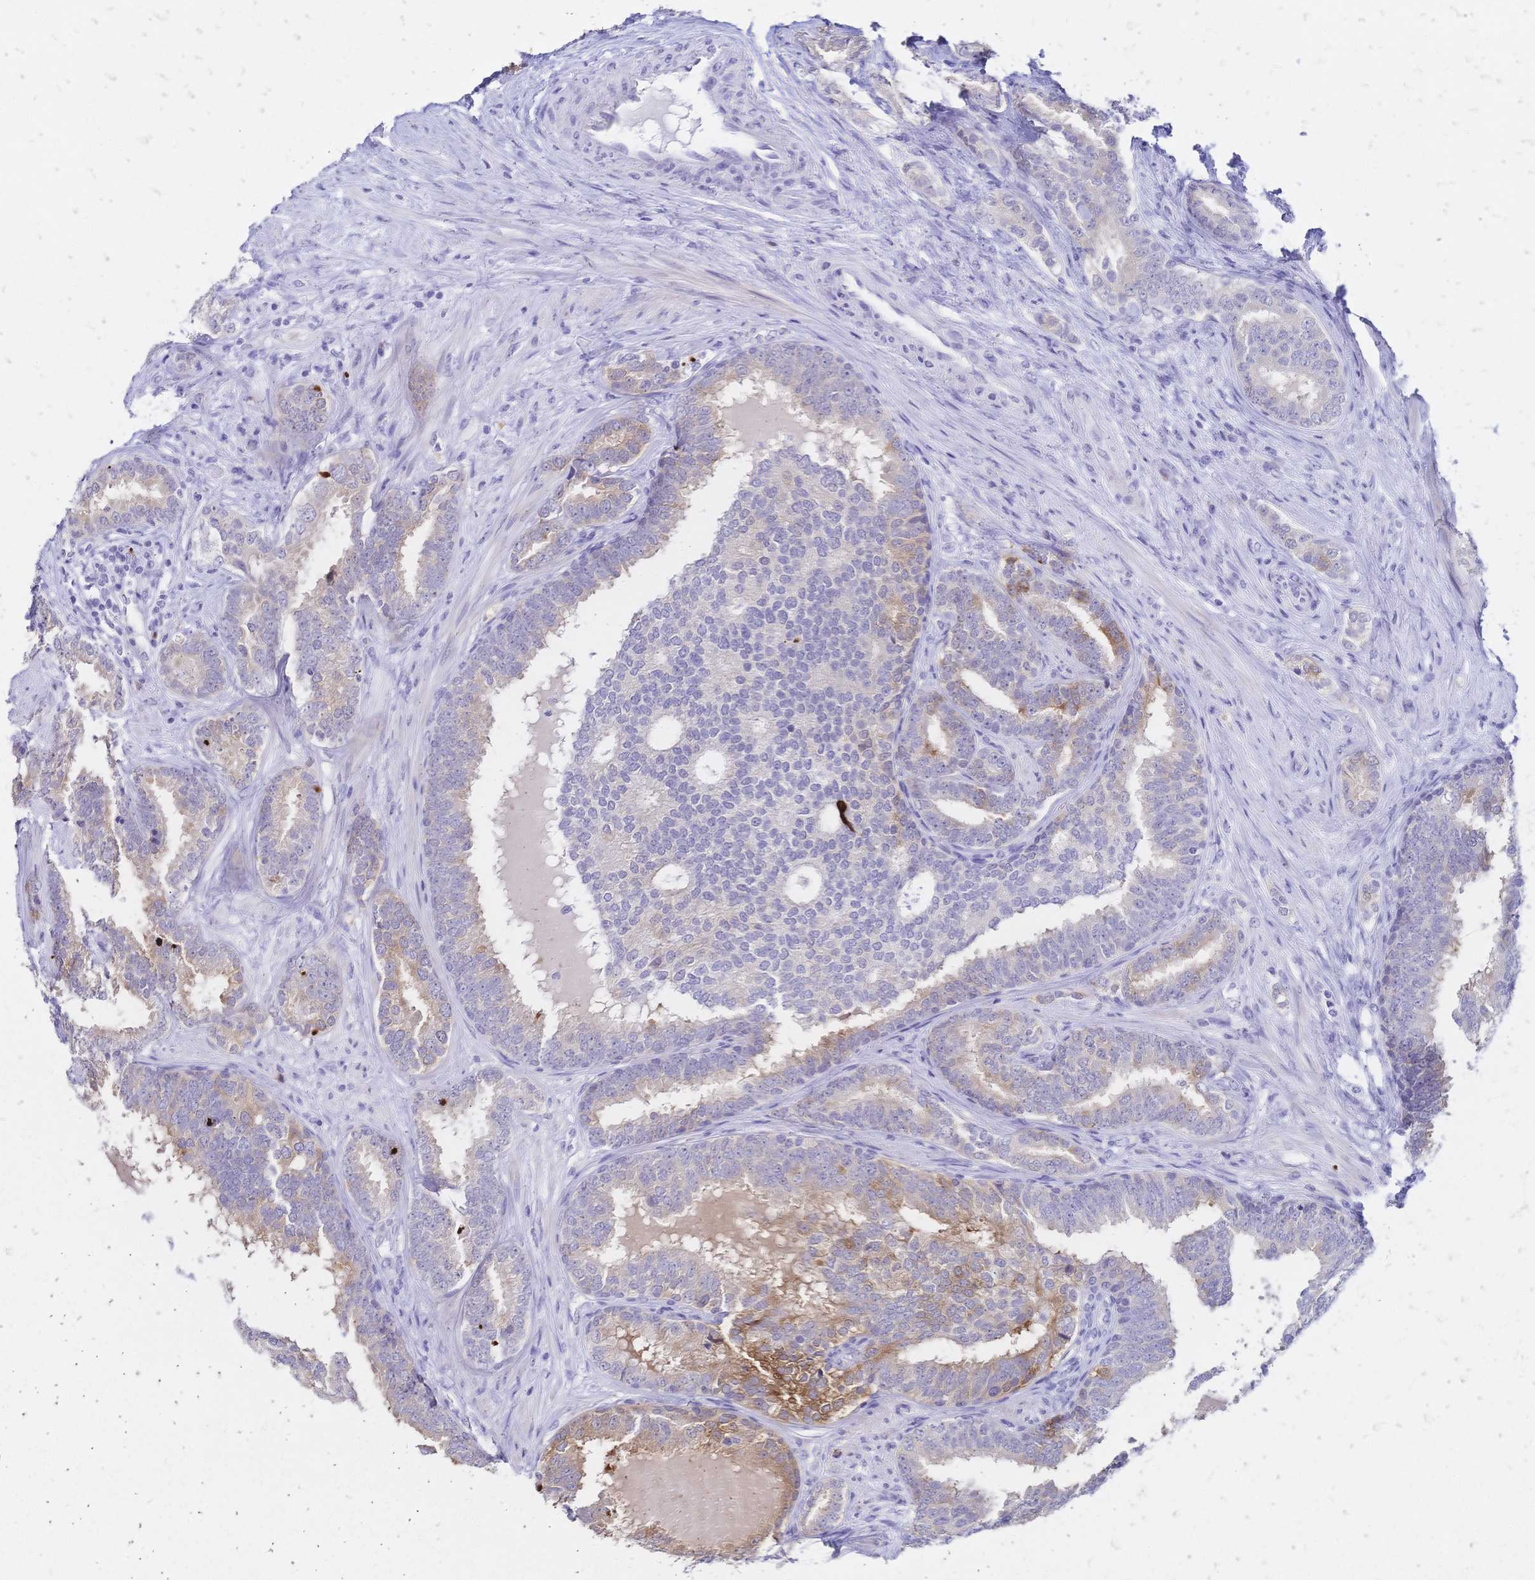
{"staining": {"intensity": "weak", "quantity": "<25%", "location": "cytoplasmic/membranous"}, "tissue": "prostate cancer", "cell_type": "Tumor cells", "image_type": "cancer", "snomed": [{"axis": "morphology", "description": "Adenocarcinoma, High grade"}, {"axis": "topography", "description": "Prostate"}], "caption": "Immunohistochemistry image of neoplastic tissue: human prostate cancer (high-grade adenocarcinoma) stained with DAB reveals no significant protein staining in tumor cells.", "gene": "GRB7", "patient": {"sex": "male", "age": 72}}